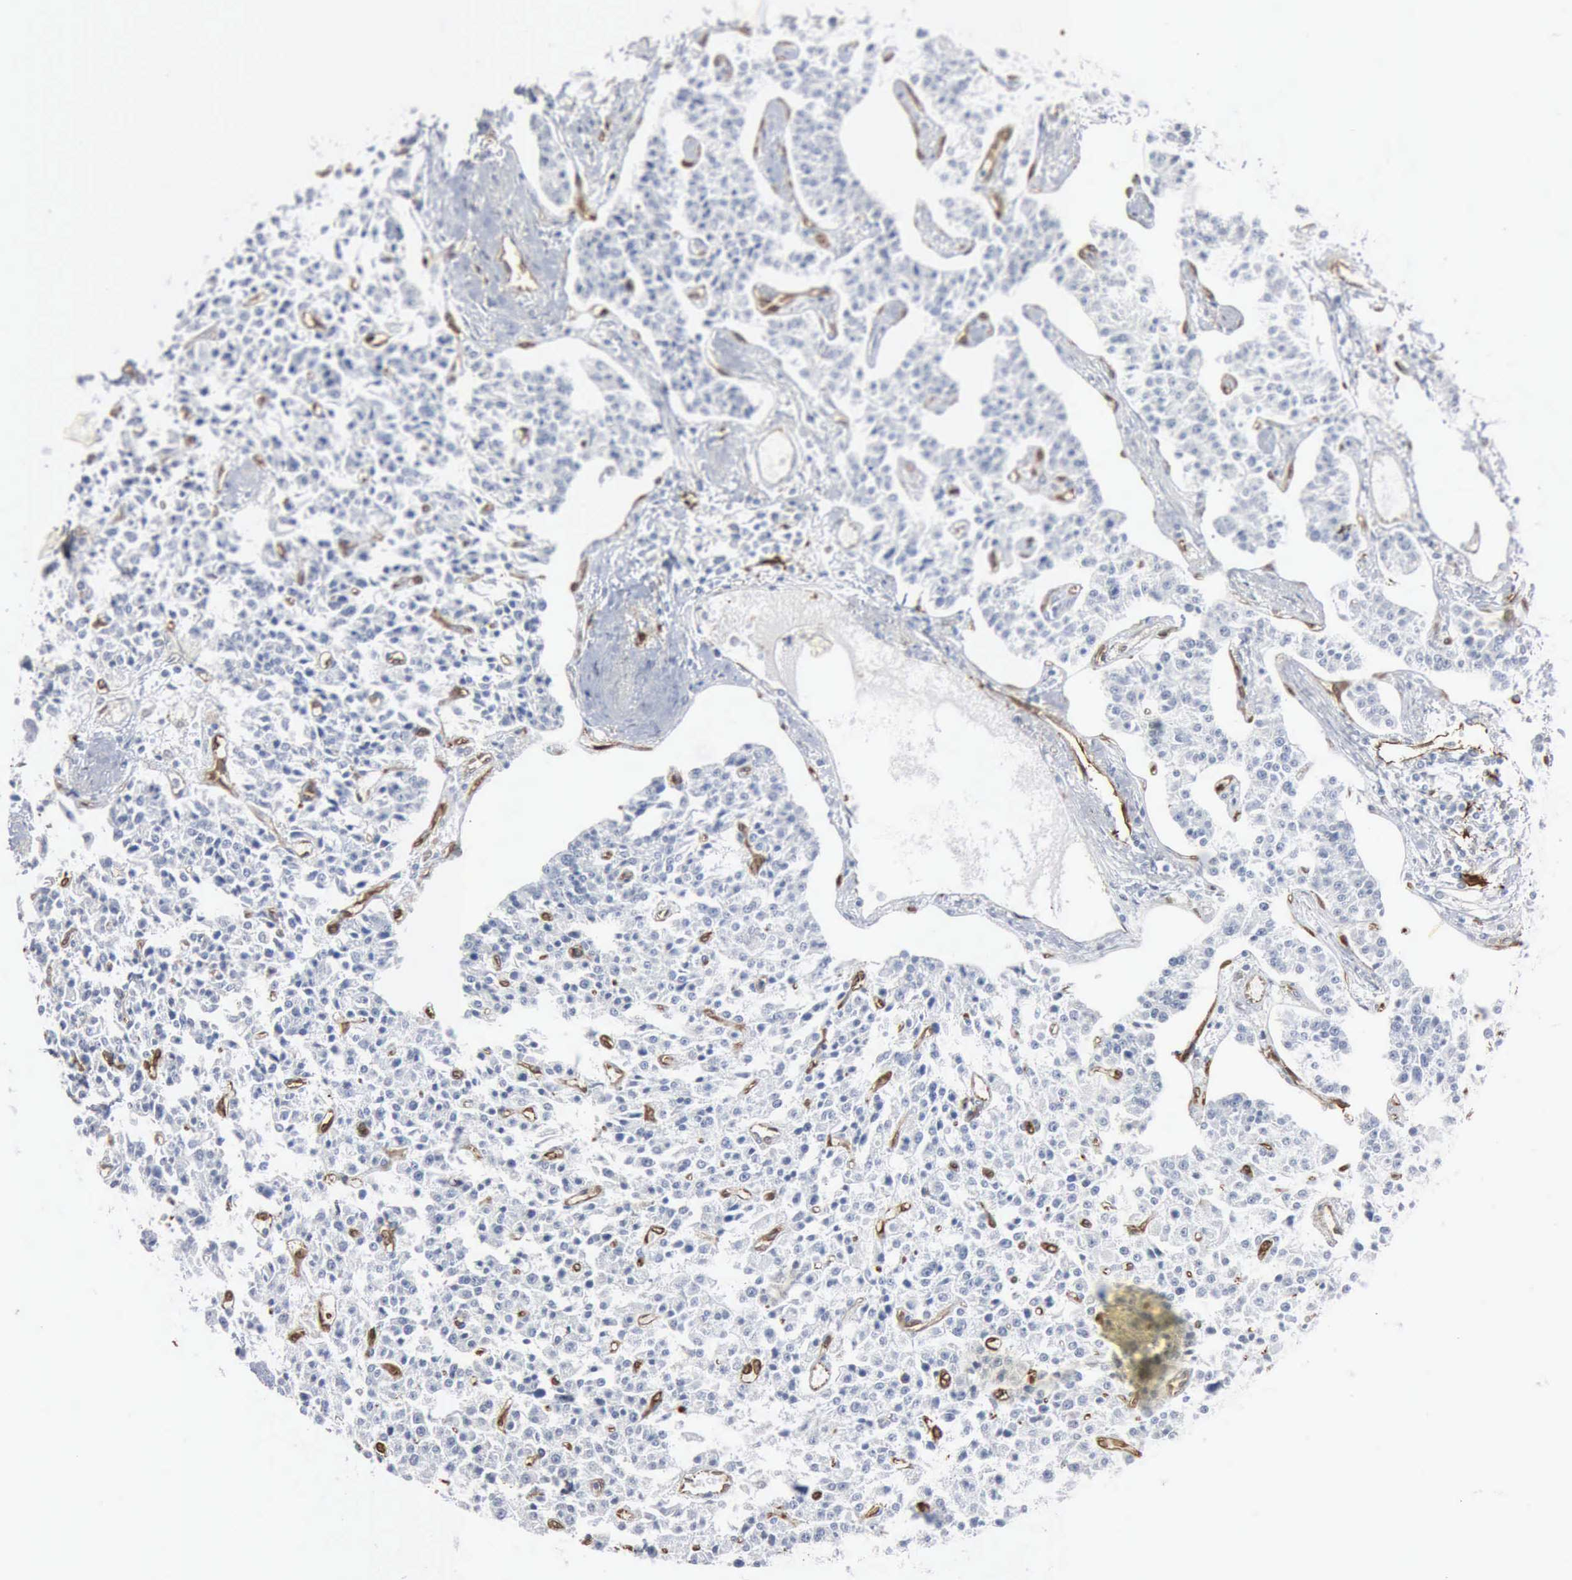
{"staining": {"intensity": "negative", "quantity": "none", "location": "none"}, "tissue": "carcinoid", "cell_type": "Tumor cells", "image_type": "cancer", "snomed": [{"axis": "morphology", "description": "Carcinoid, malignant, NOS"}, {"axis": "topography", "description": "Stomach"}], "caption": "The immunohistochemistry (IHC) micrograph has no significant expression in tumor cells of carcinoid tissue. Brightfield microscopy of immunohistochemistry stained with DAB (3,3'-diaminobenzidine) (brown) and hematoxylin (blue), captured at high magnification.", "gene": "FSCN1", "patient": {"sex": "female", "age": 76}}